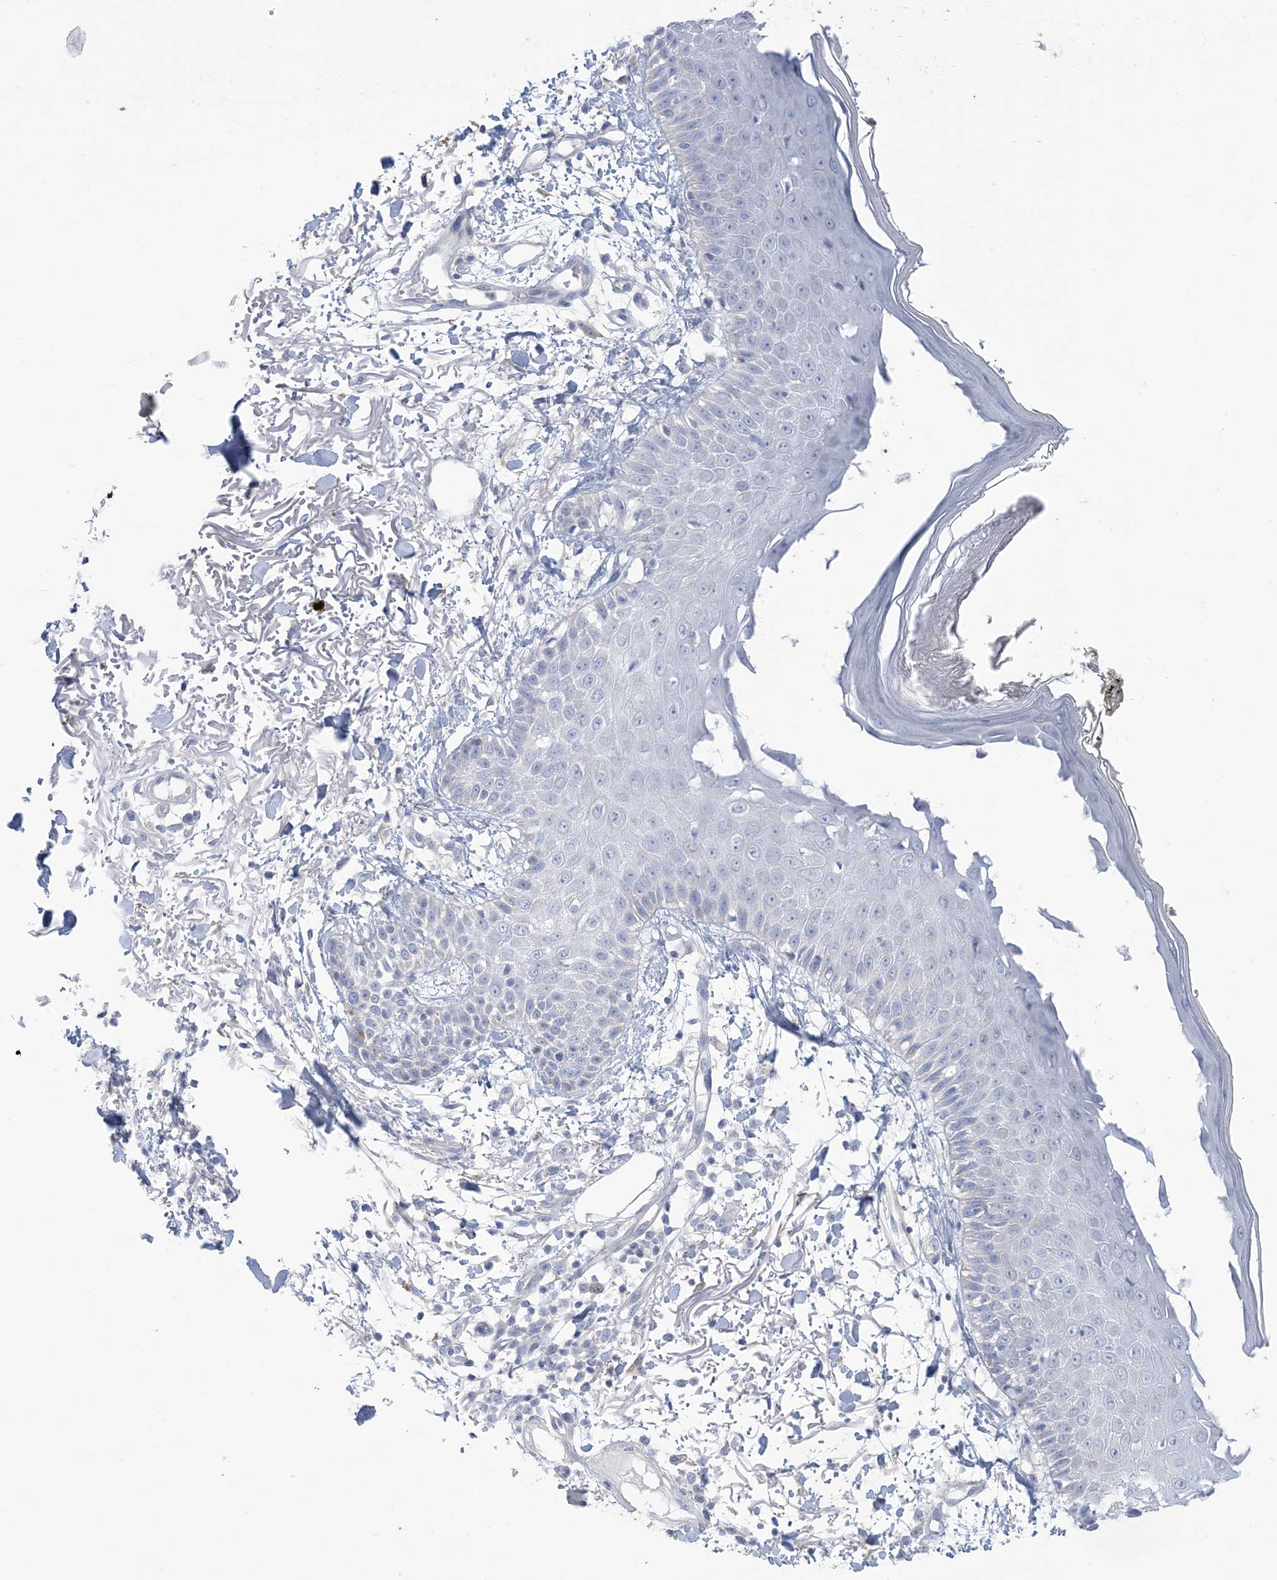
{"staining": {"intensity": "negative", "quantity": "none", "location": "none"}, "tissue": "skin", "cell_type": "Fibroblasts", "image_type": "normal", "snomed": [{"axis": "morphology", "description": "Normal tissue, NOS"}, {"axis": "morphology", "description": "Squamous cell carcinoma, NOS"}, {"axis": "topography", "description": "Skin"}, {"axis": "topography", "description": "Peripheral nerve tissue"}], "caption": "DAB immunohistochemical staining of unremarkable human skin shows no significant staining in fibroblasts. (Stains: DAB immunohistochemistry (IHC) with hematoxylin counter stain, Microscopy: brightfield microscopy at high magnification).", "gene": "MTHFD2L", "patient": {"sex": "male", "age": 83}}